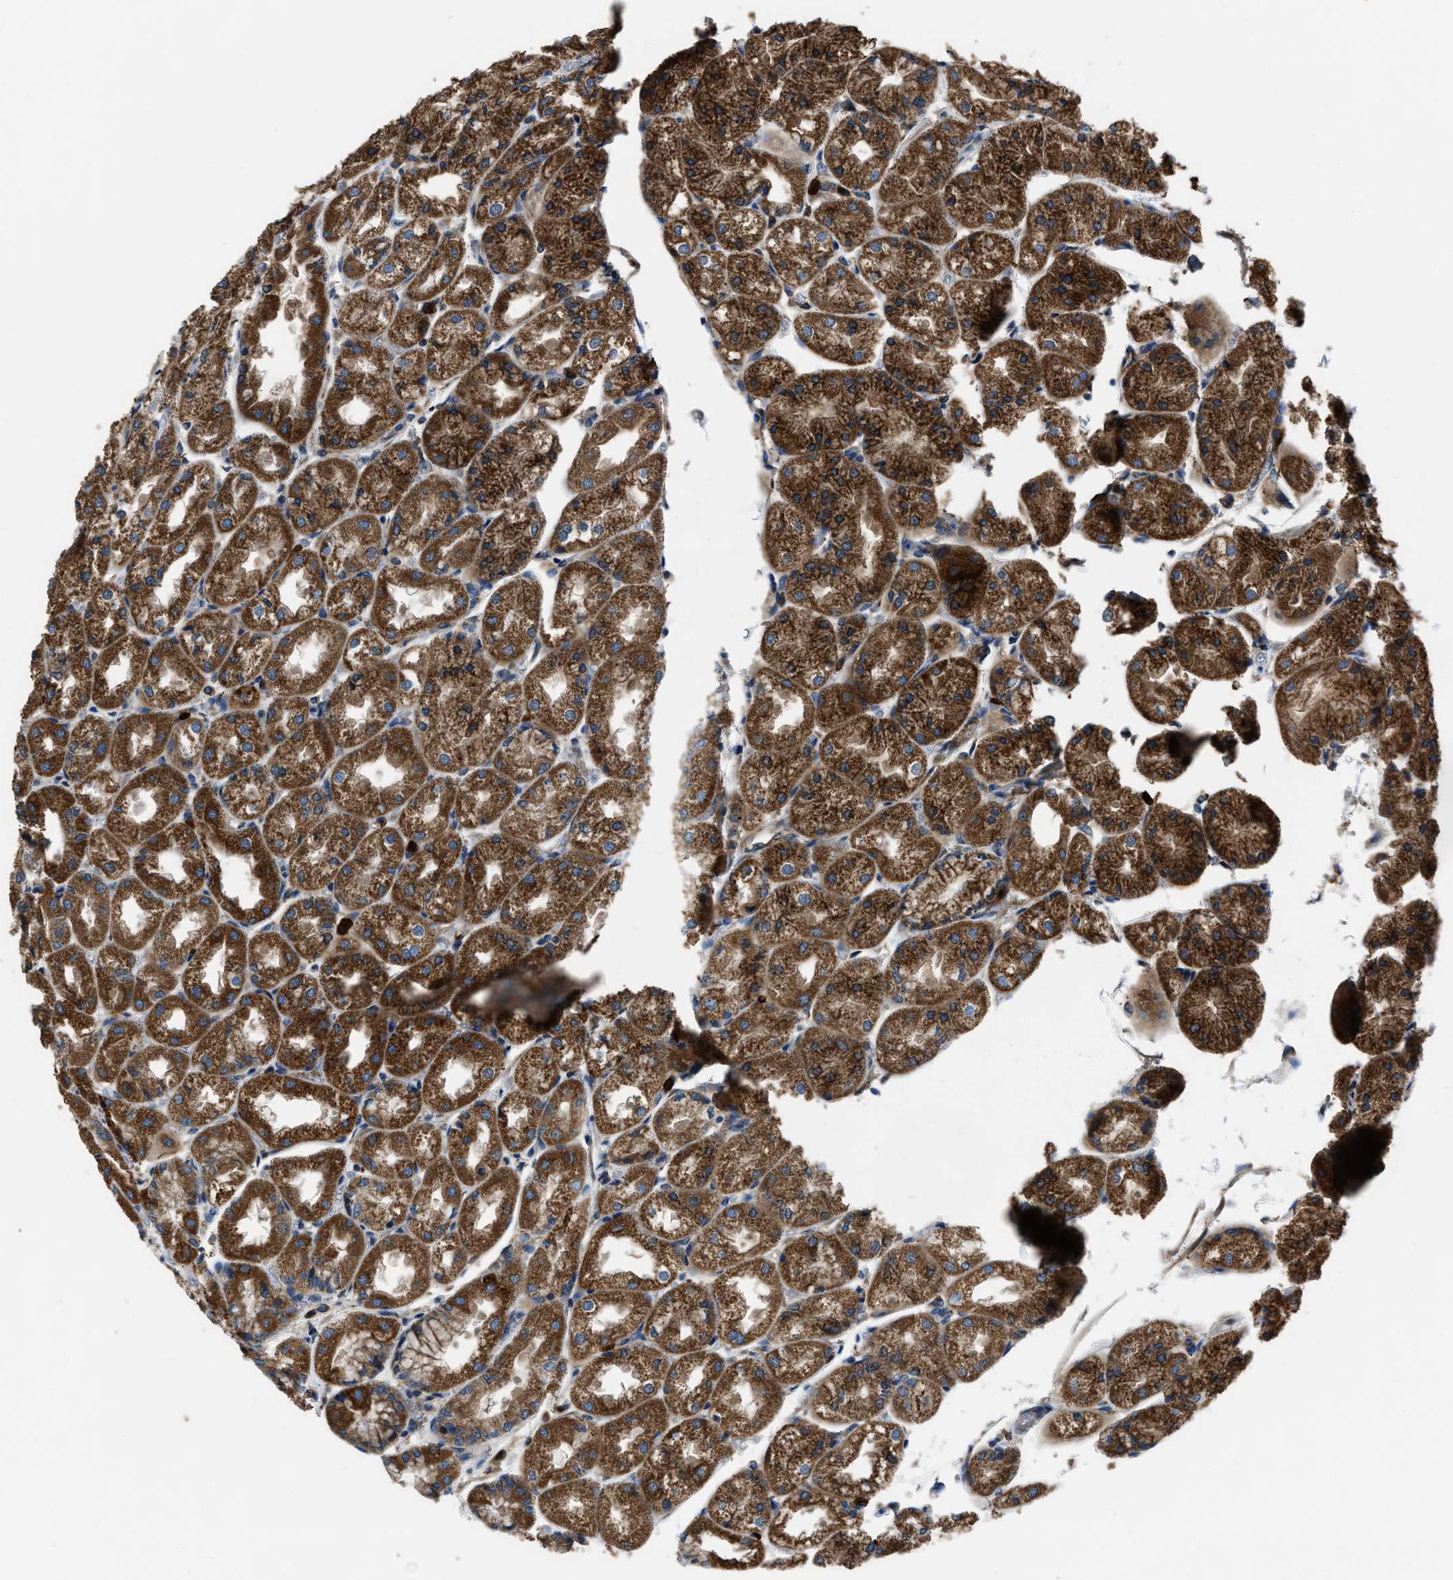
{"staining": {"intensity": "strong", "quantity": ">75%", "location": "cytoplasmic/membranous"}, "tissue": "stomach", "cell_type": "Glandular cells", "image_type": "normal", "snomed": [{"axis": "morphology", "description": "Normal tissue, NOS"}, {"axis": "topography", "description": "Stomach, upper"}], "caption": "Stomach stained with immunohistochemistry (IHC) displays strong cytoplasmic/membranous expression in approximately >75% of glandular cells. The protein is stained brown, and the nuclei are stained in blue (DAB (3,3'-diaminobenzidine) IHC with brightfield microscopy, high magnification).", "gene": "ANGPT1", "patient": {"sex": "male", "age": 72}}